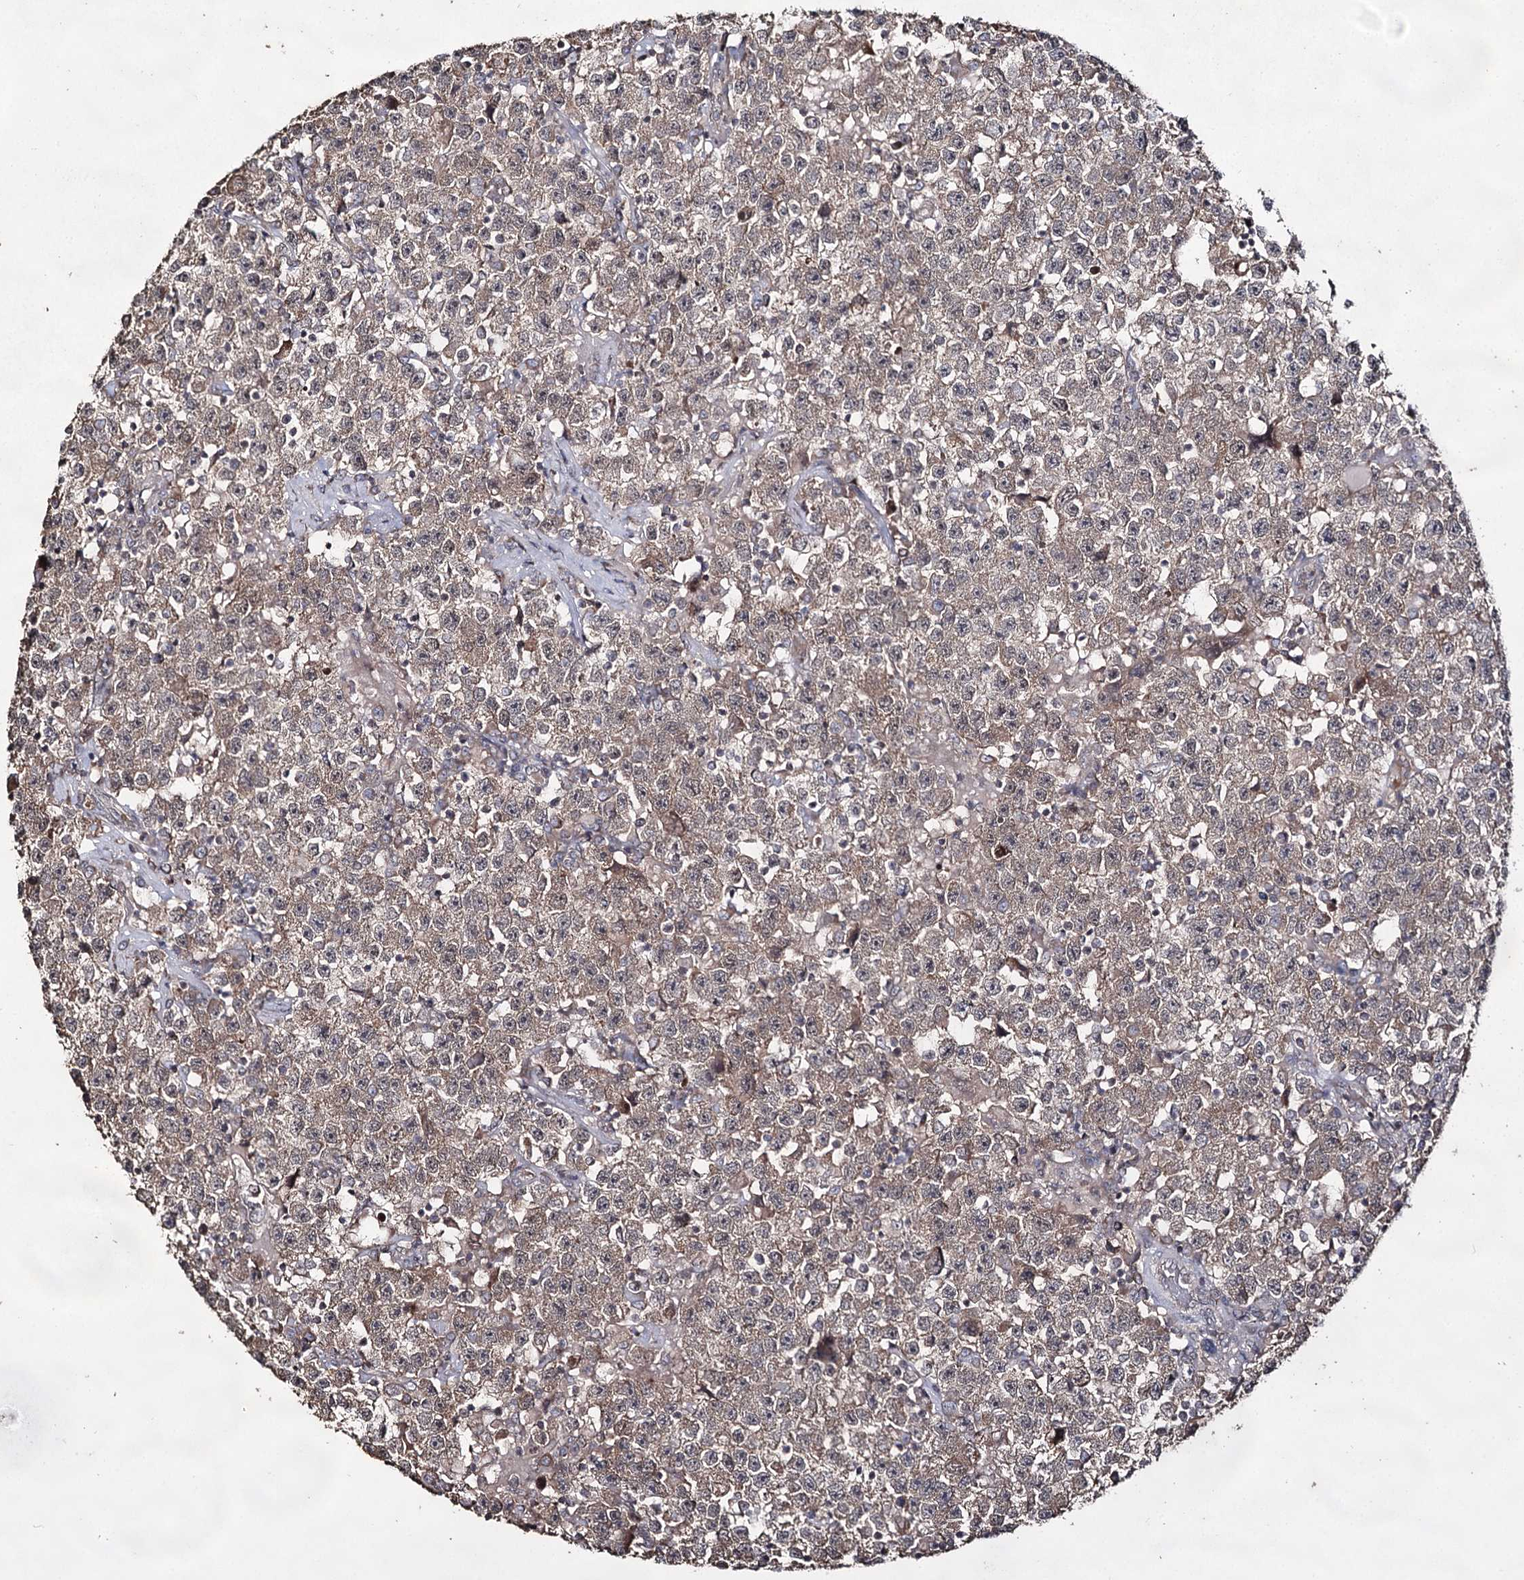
{"staining": {"intensity": "weak", "quantity": ">75%", "location": "cytoplasmic/membranous"}, "tissue": "testis cancer", "cell_type": "Tumor cells", "image_type": "cancer", "snomed": [{"axis": "morphology", "description": "Seminoma, NOS"}, {"axis": "topography", "description": "Testis"}], "caption": "Human testis cancer stained for a protein (brown) shows weak cytoplasmic/membranous positive positivity in approximately >75% of tumor cells.", "gene": "ACTR6", "patient": {"sex": "male", "age": 22}}